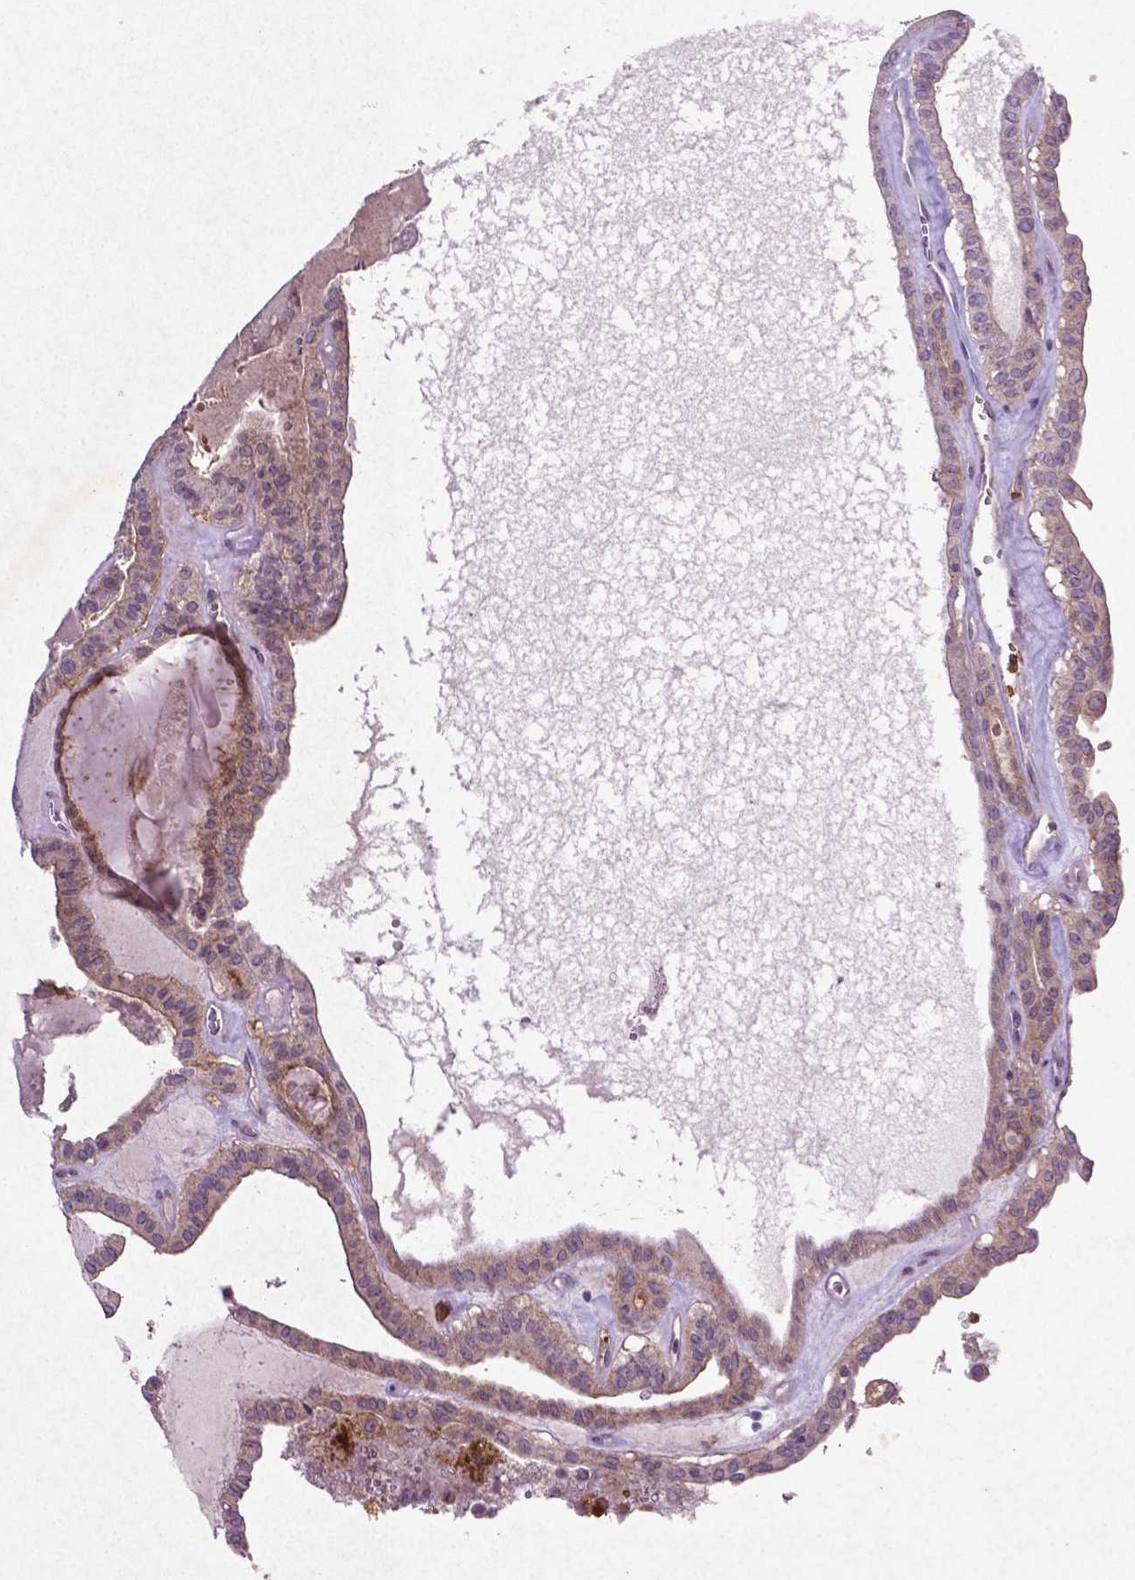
{"staining": {"intensity": "weak", "quantity": "<25%", "location": "cytoplasmic/membranous"}, "tissue": "thyroid cancer", "cell_type": "Tumor cells", "image_type": "cancer", "snomed": [{"axis": "morphology", "description": "Papillary adenocarcinoma, NOS"}, {"axis": "topography", "description": "Thyroid gland"}], "caption": "DAB immunohistochemical staining of thyroid cancer reveals no significant positivity in tumor cells.", "gene": "MTOR", "patient": {"sex": "male", "age": 52}}